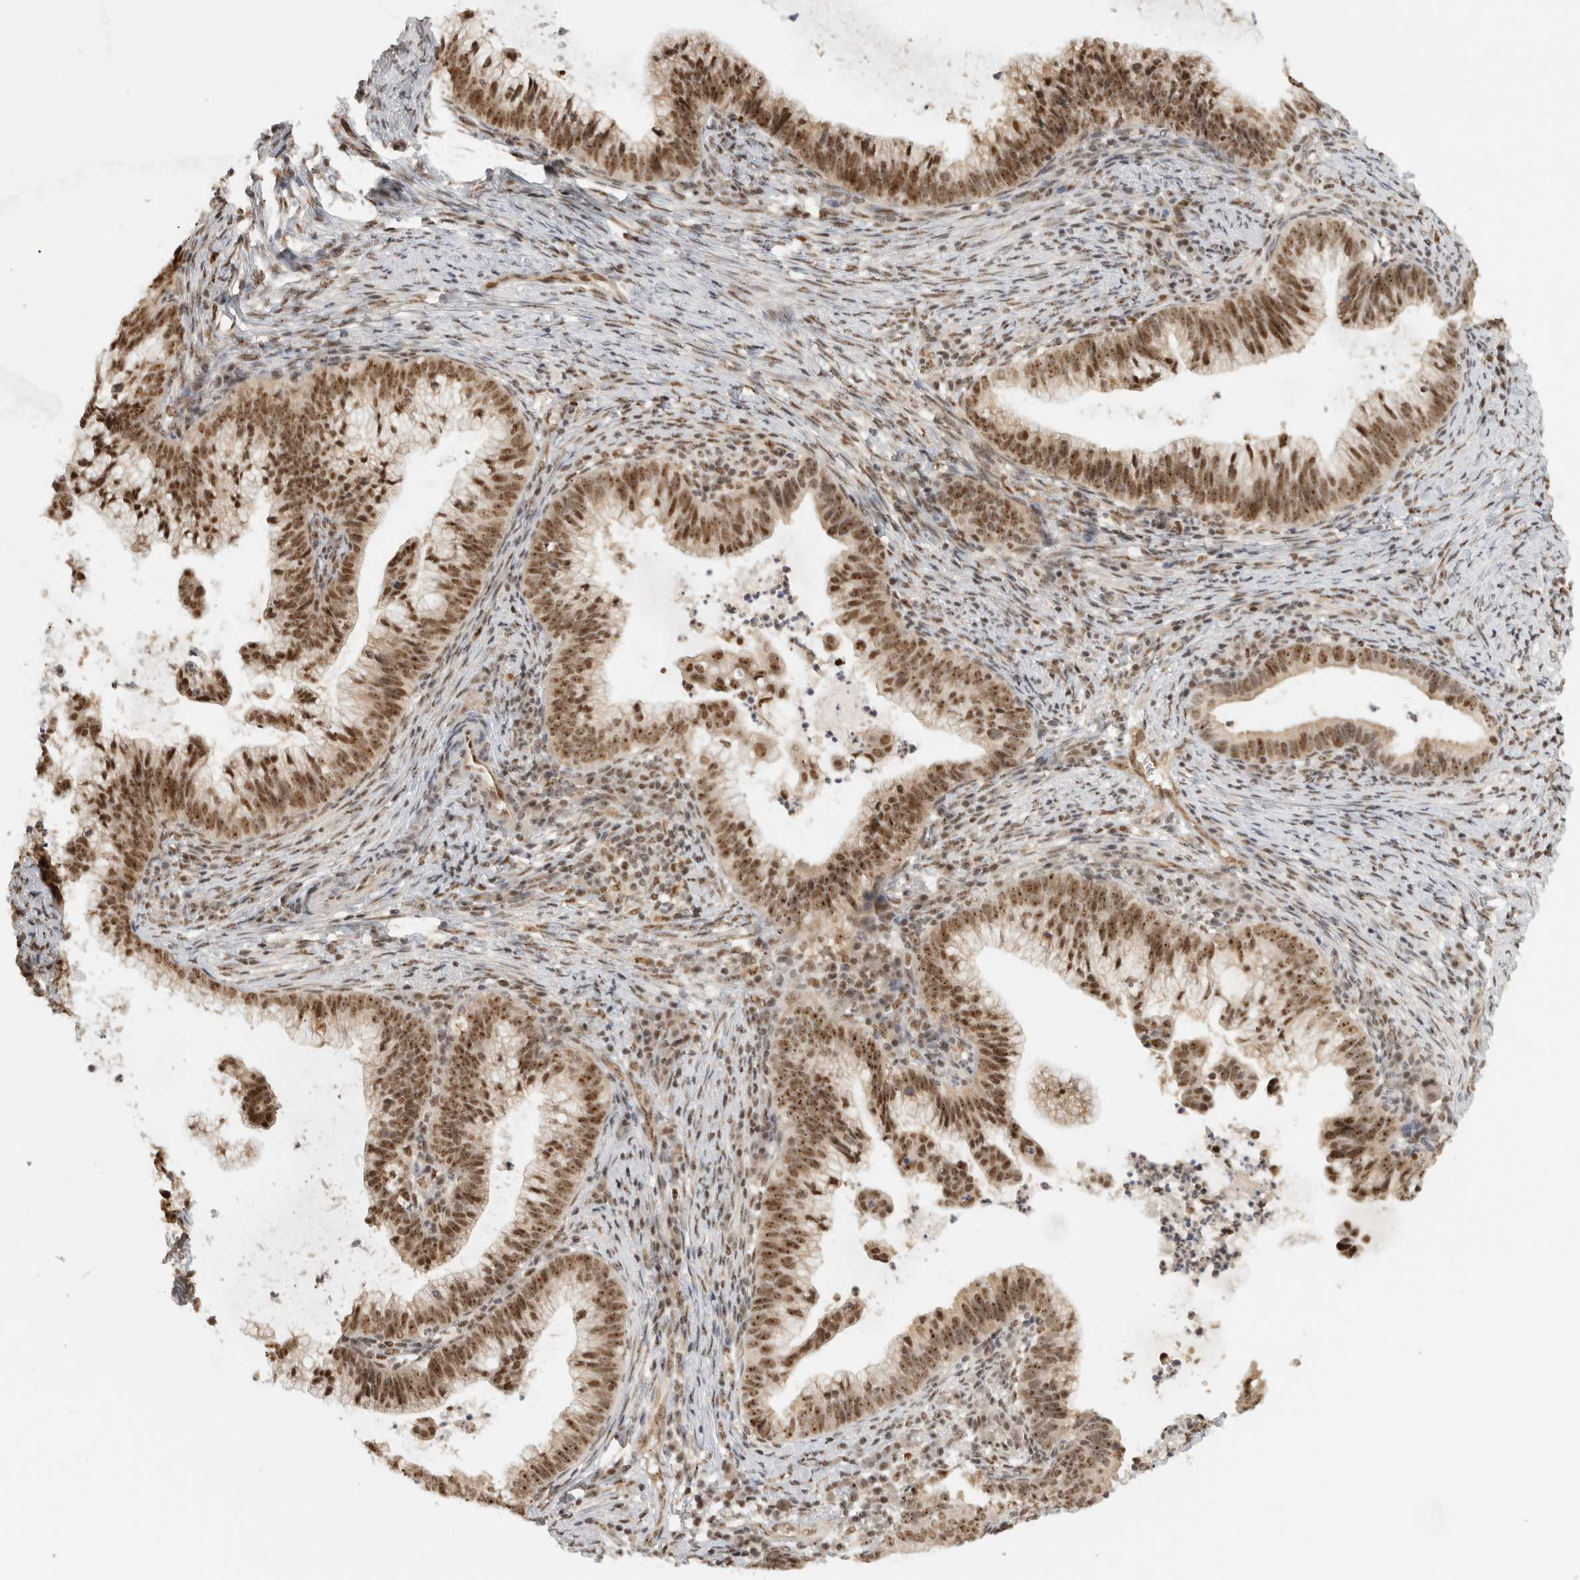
{"staining": {"intensity": "moderate", "quantity": ">75%", "location": "nuclear"}, "tissue": "cervical cancer", "cell_type": "Tumor cells", "image_type": "cancer", "snomed": [{"axis": "morphology", "description": "Adenocarcinoma, NOS"}, {"axis": "topography", "description": "Cervix"}], "caption": "Cervical adenocarcinoma stained with DAB (3,3'-diaminobenzidine) immunohistochemistry shows medium levels of moderate nuclear expression in approximately >75% of tumor cells. (DAB (3,3'-diaminobenzidine) = brown stain, brightfield microscopy at high magnification).", "gene": "EBNA1BP2", "patient": {"sex": "female", "age": 36}}